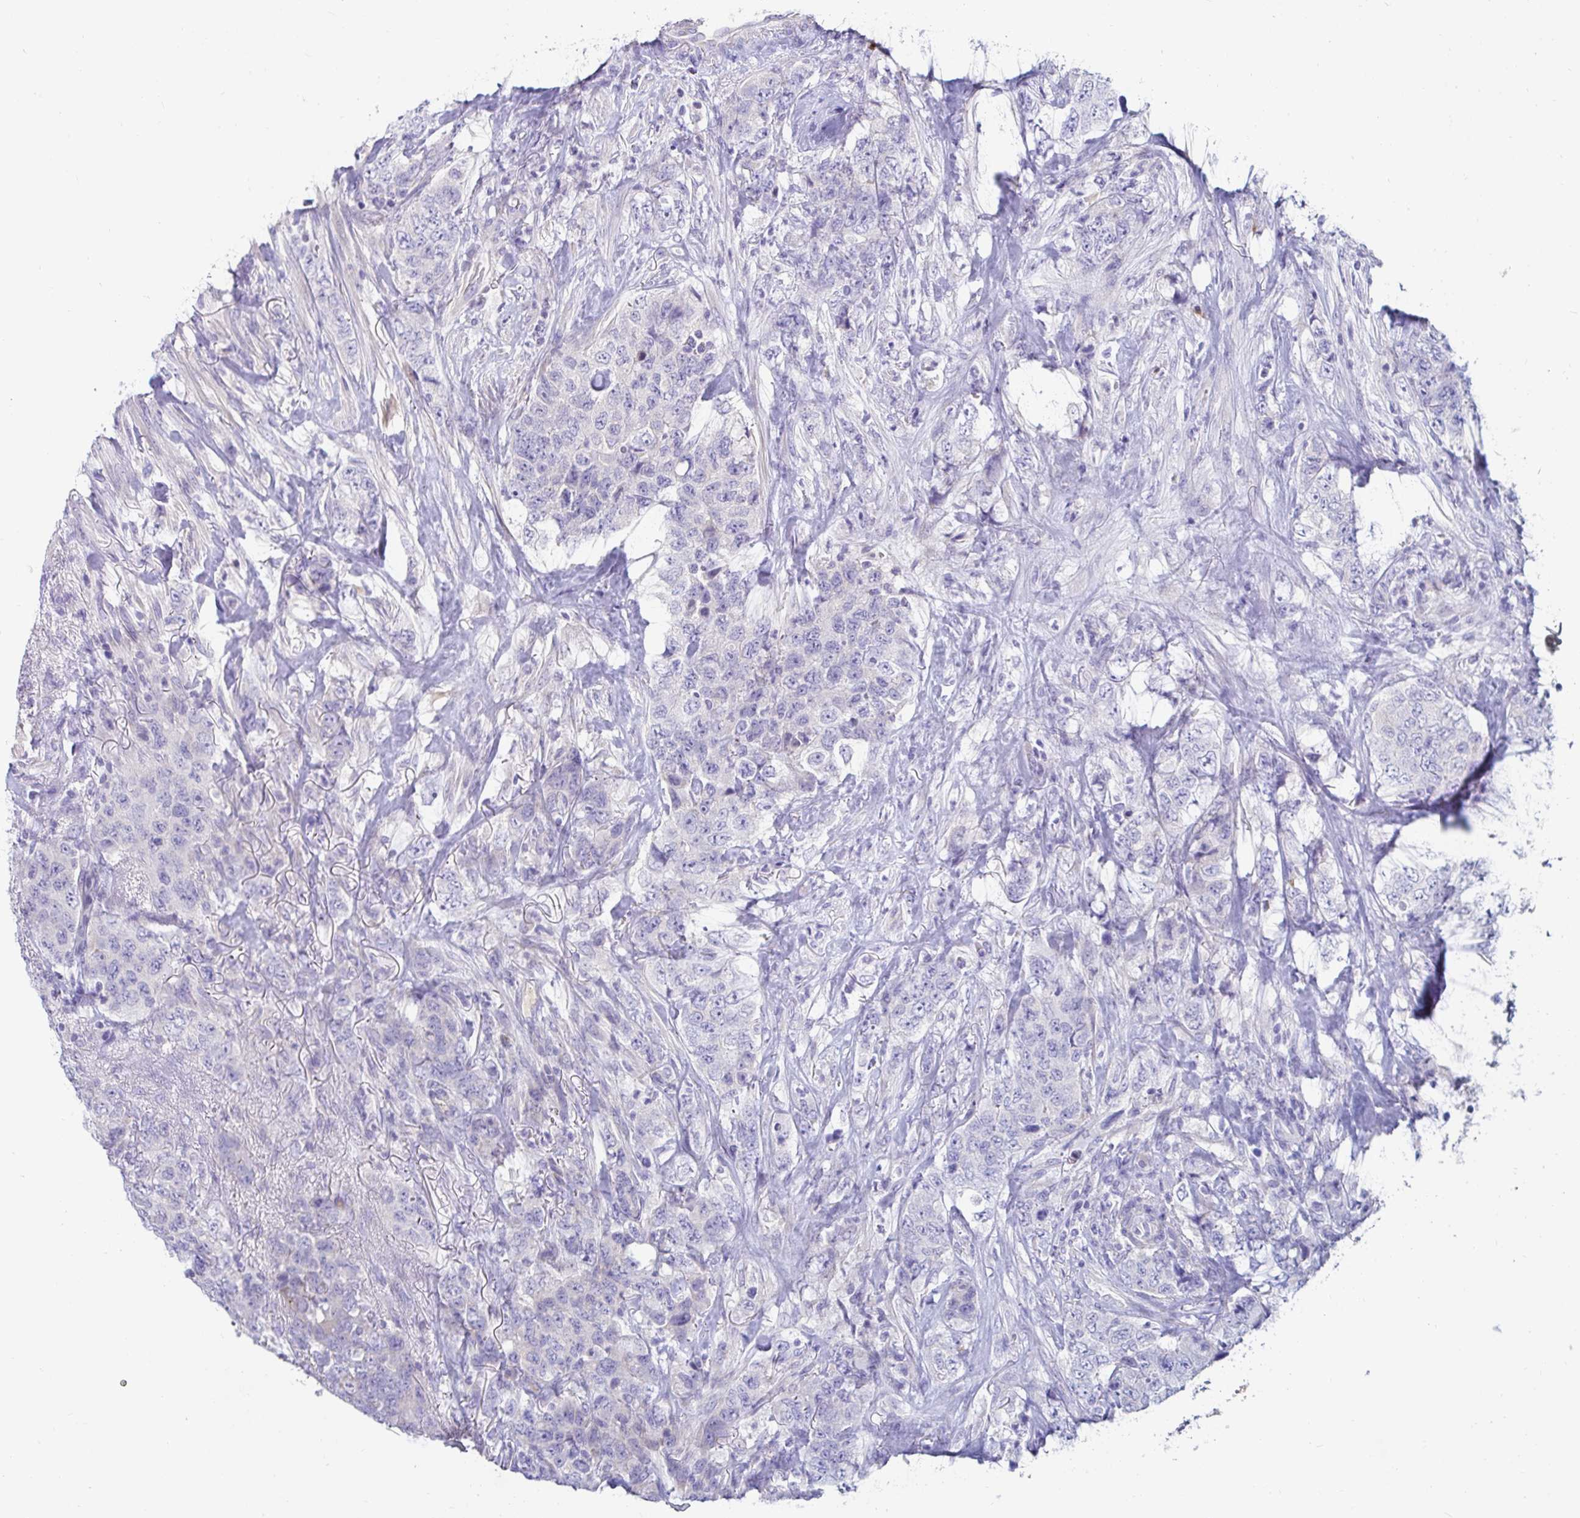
{"staining": {"intensity": "negative", "quantity": "none", "location": "none"}, "tissue": "urothelial cancer", "cell_type": "Tumor cells", "image_type": "cancer", "snomed": [{"axis": "morphology", "description": "Urothelial carcinoma, High grade"}, {"axis": "topography", "description": "Urinary bladder"}], "caption": "Tumor cells show no significant protein expression in high-grade urothelial carcinoma.", "gene": "C4orf17", "patient": {"sex": "female", "age": 78}}